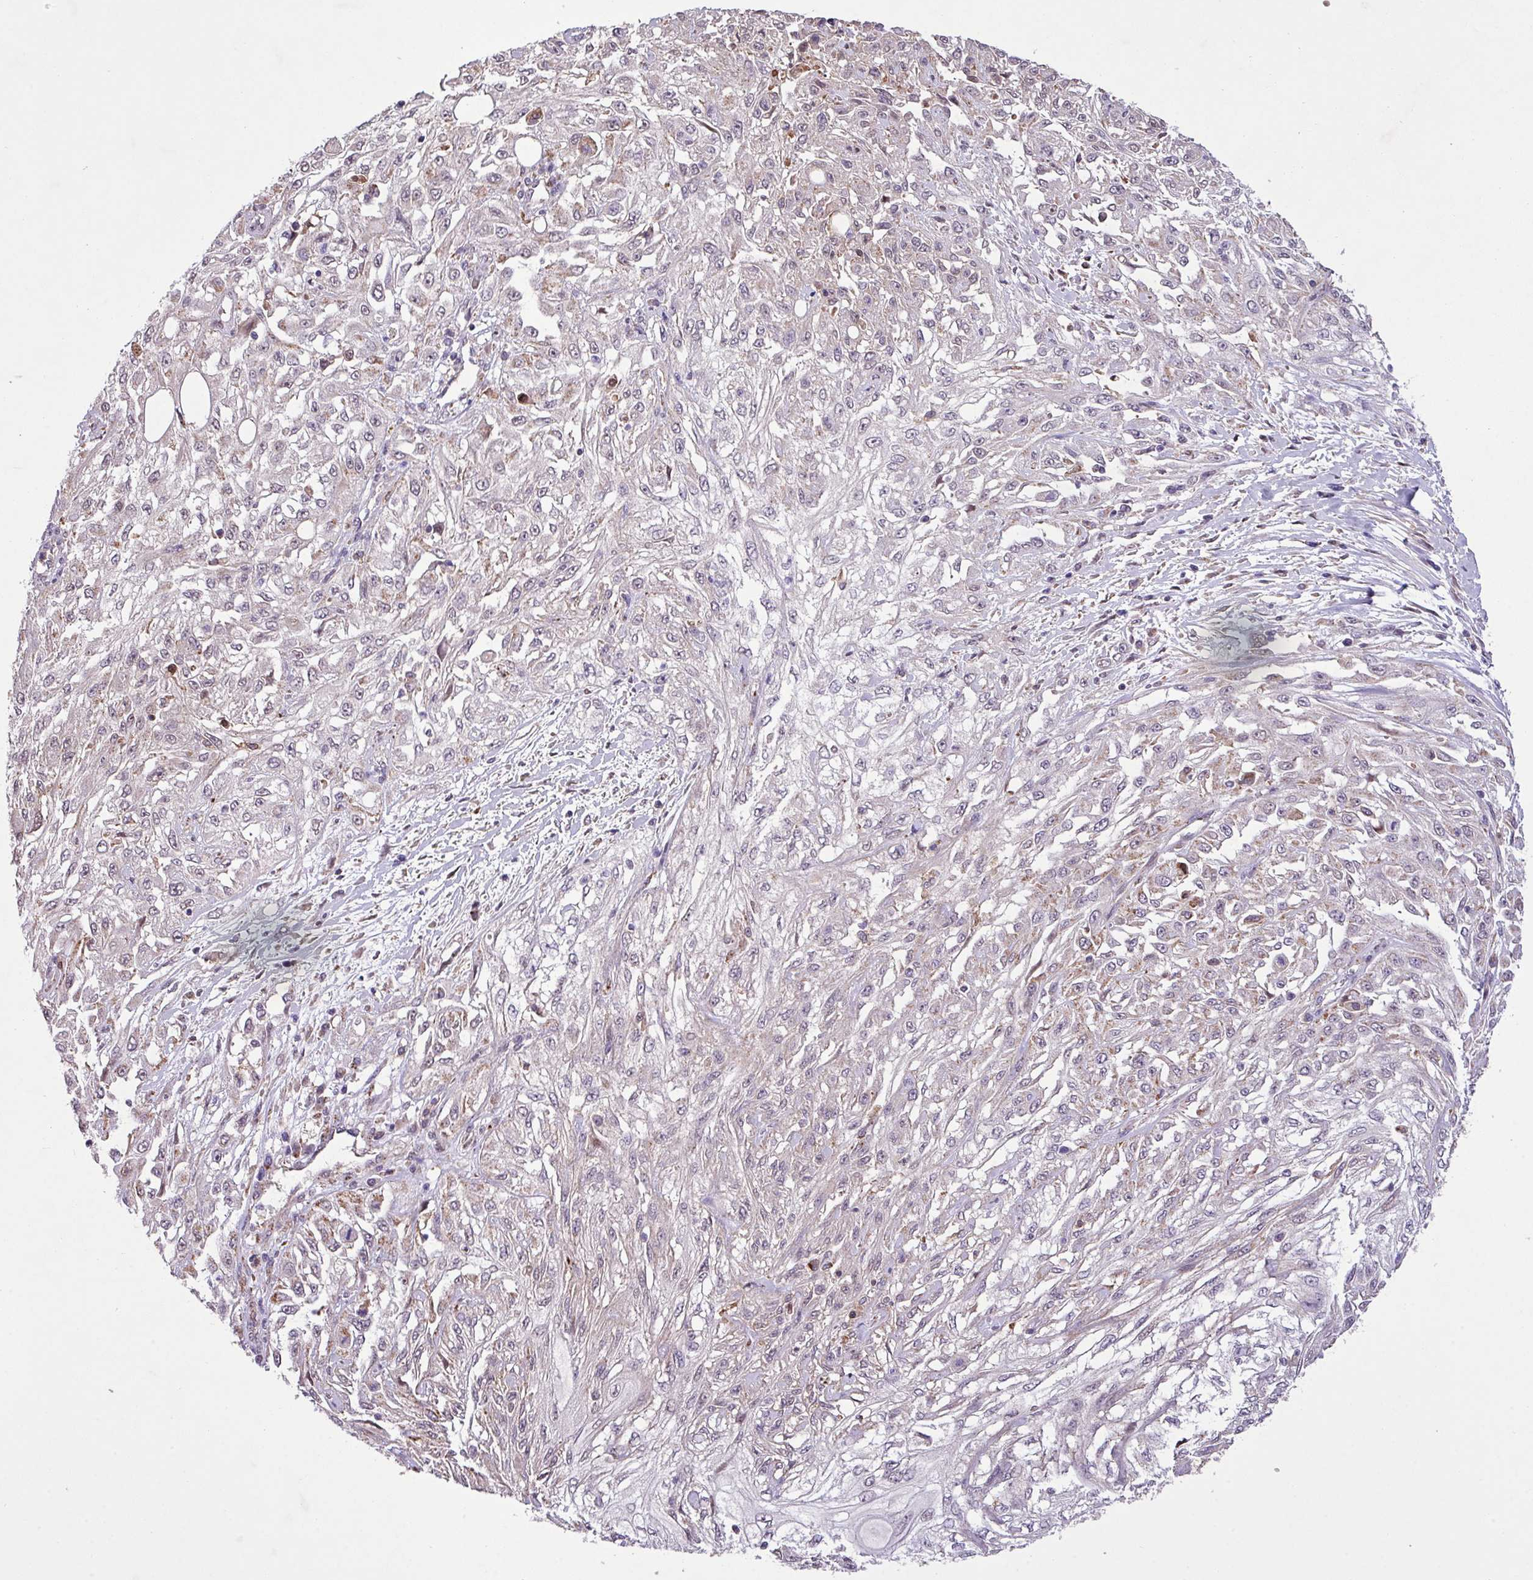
{"staining": {"intensity": "weak", "quantity": "<25%", "location": "cytoplasmic/membranous"}, "tissue": "skin cancer", "cell_type": "Tumor cells", "image_type": "cancer", "snomed": [{"axis": "morphology", "description": "Squamous cell carcinoma, NOS"}, {"axis": "morphology", "description": "Squamous cell carcinoma, metastatic, NOS"}, {"axis": "topography", "description": "Skin"}, {"axis": "topography", "description": "Lymph node"}], "caption": "Tumor cells show no significant protein staining in skin cancer (squamous cell carcinoma).", "gene": "RPP25L", "patient": {"sex": "male", "age": 75}}